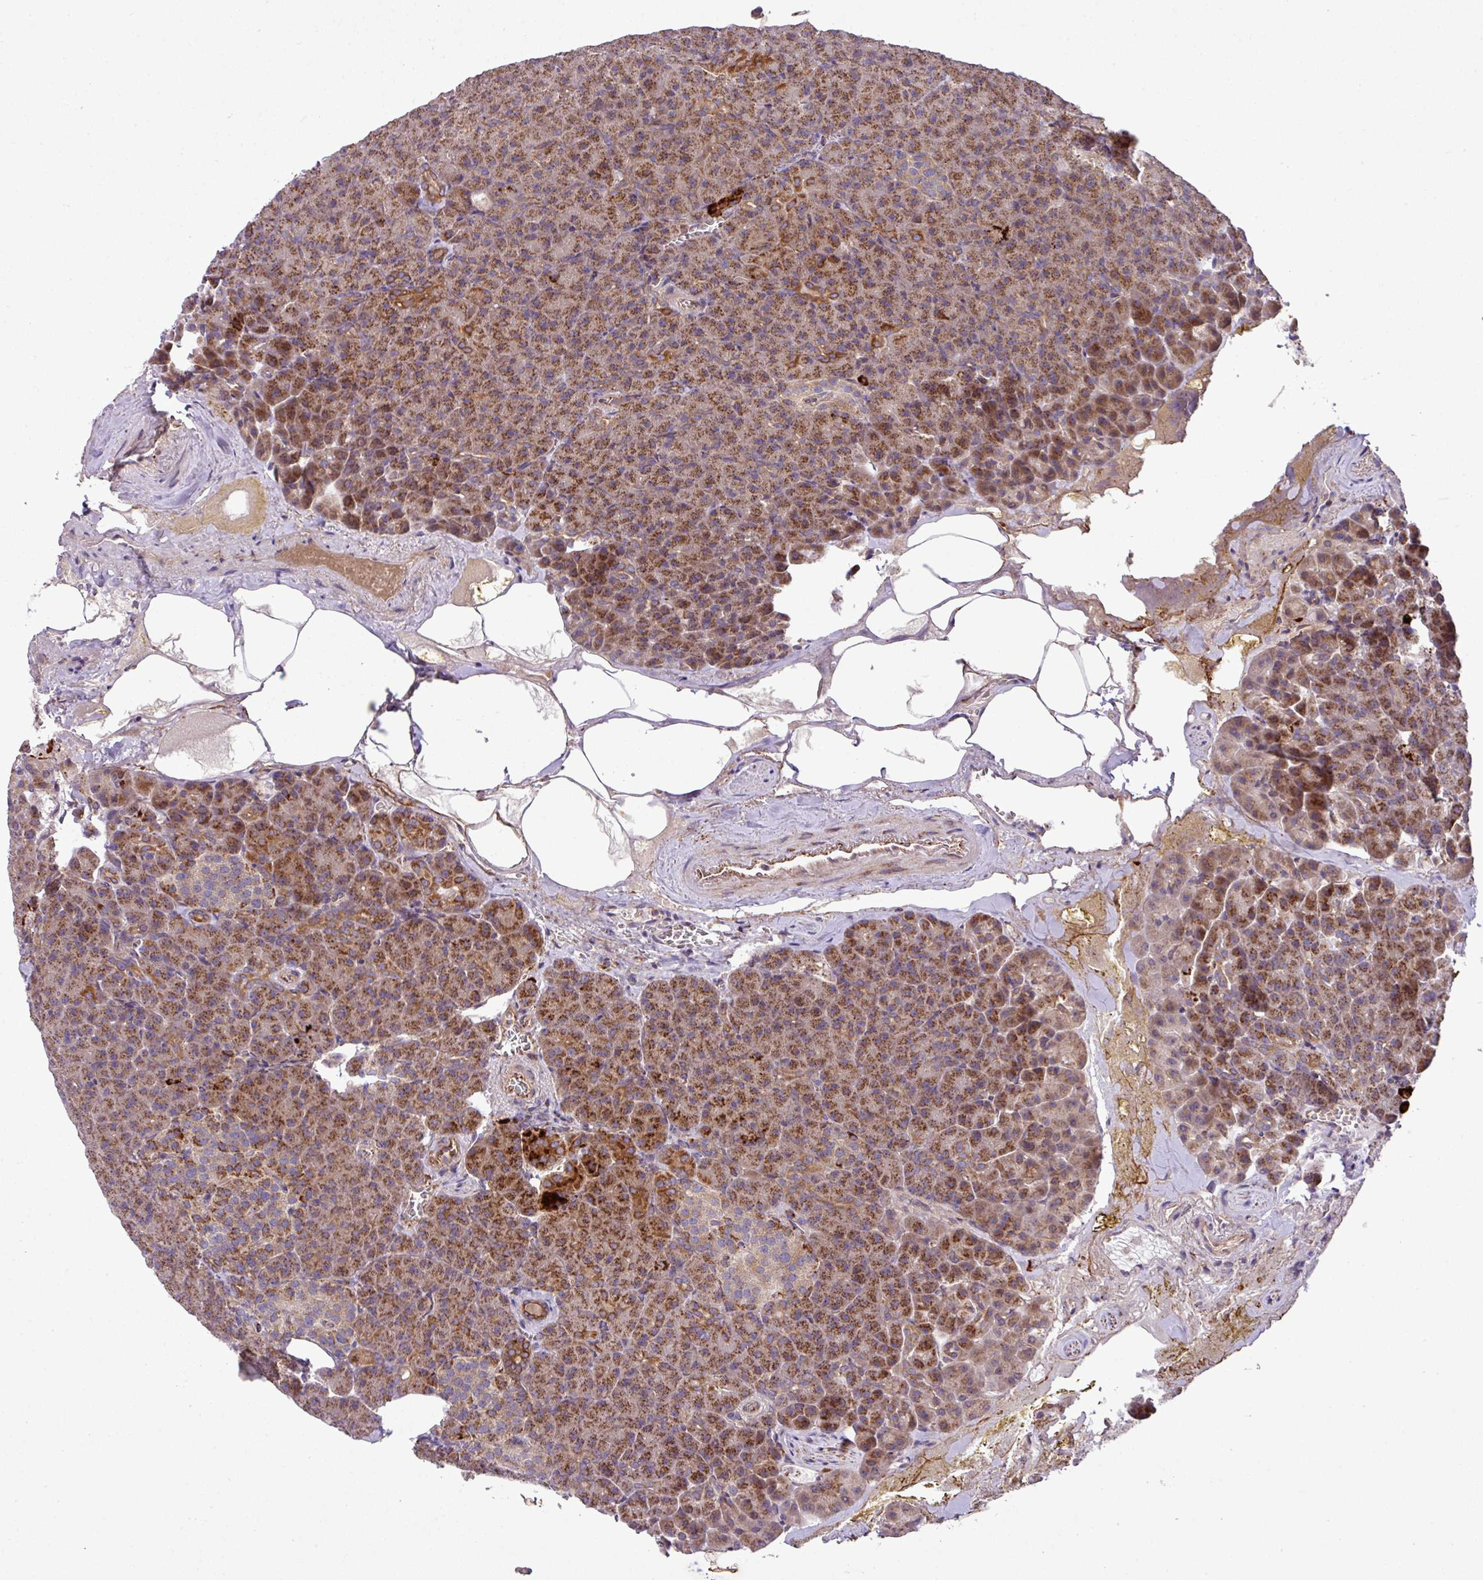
{"staining": {"intensity": "strong", "quantity": ">75%", "location": "cytoplasmic/membranous"}, "tissue": "pancreas", "cell_type": "Exocrine glandular cells", "image_type": "normal", "snomed": [{"axis": "morphology", "description": "Normal tissue, NOS"}, {"axis": "topography", "description": "Pancreas"}], "caption": "Immunohistochemical staining of normal pancreas exhibits strong cytoplasmic/membranous protein staining in approximately >75% of exocrine glandular cells.", "gene": "ZNF569", "patient": {"sex": "female", "age": 74}}